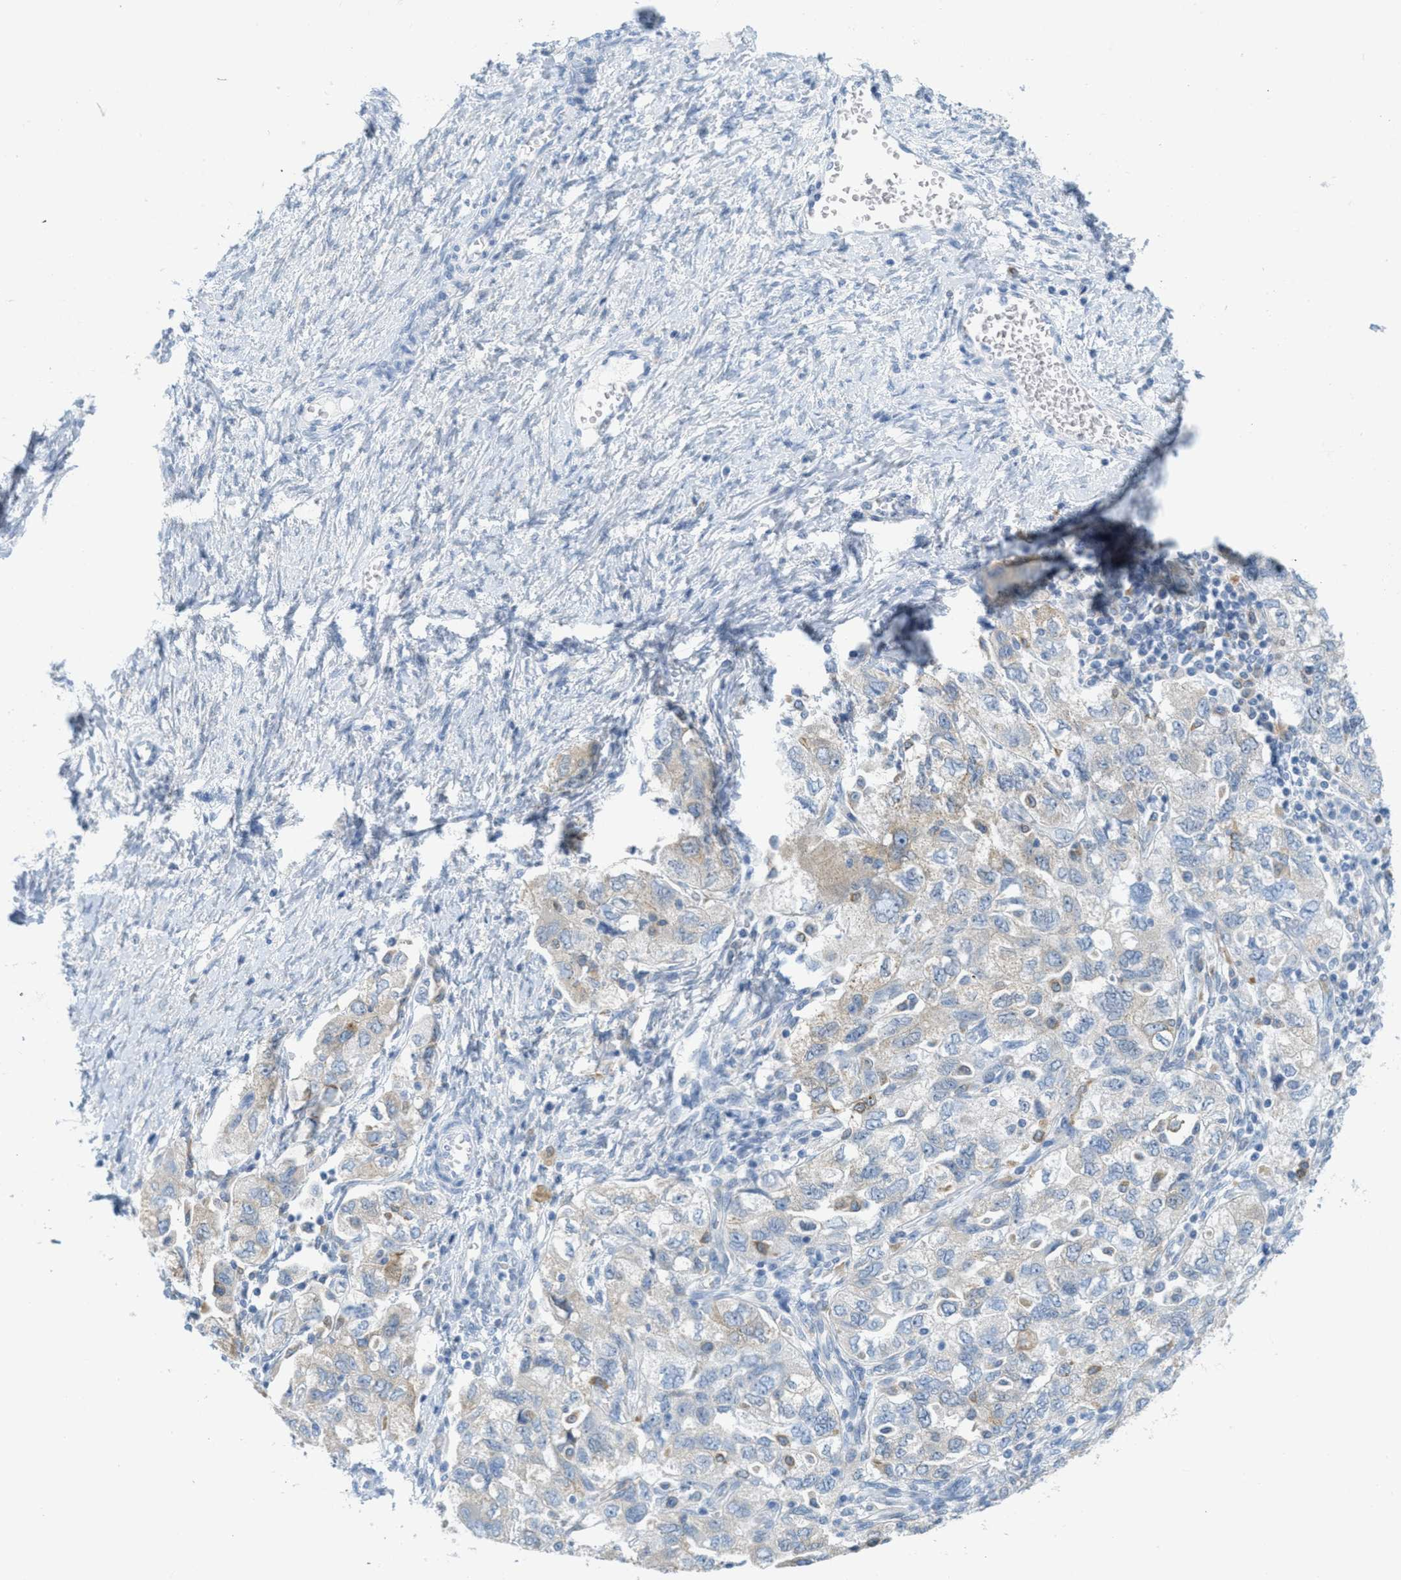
{"staining": {"intensity": "weak", "quantity": "<25%", "location": "cytoplasmic/membranous"}, "tissue": "ovarian cancer", "cell_type": "Tumor cells", "image_type": "cancer", "snomed": [{"axis": "morphology", "description": "Carcinoma, NOS"}, {"axis": "morphology", "description": "Cystadenocarcinoma, serous, NOS"}, {"axis": "topography", "description": "Ovary"}], "caption": "Protein analysis of ovarian cancer (serous cystadenocarcinoma) displays no significant expression in tumor cells.", "gene": "TEX264", "patient": {"sex": "female", "age": 69}}